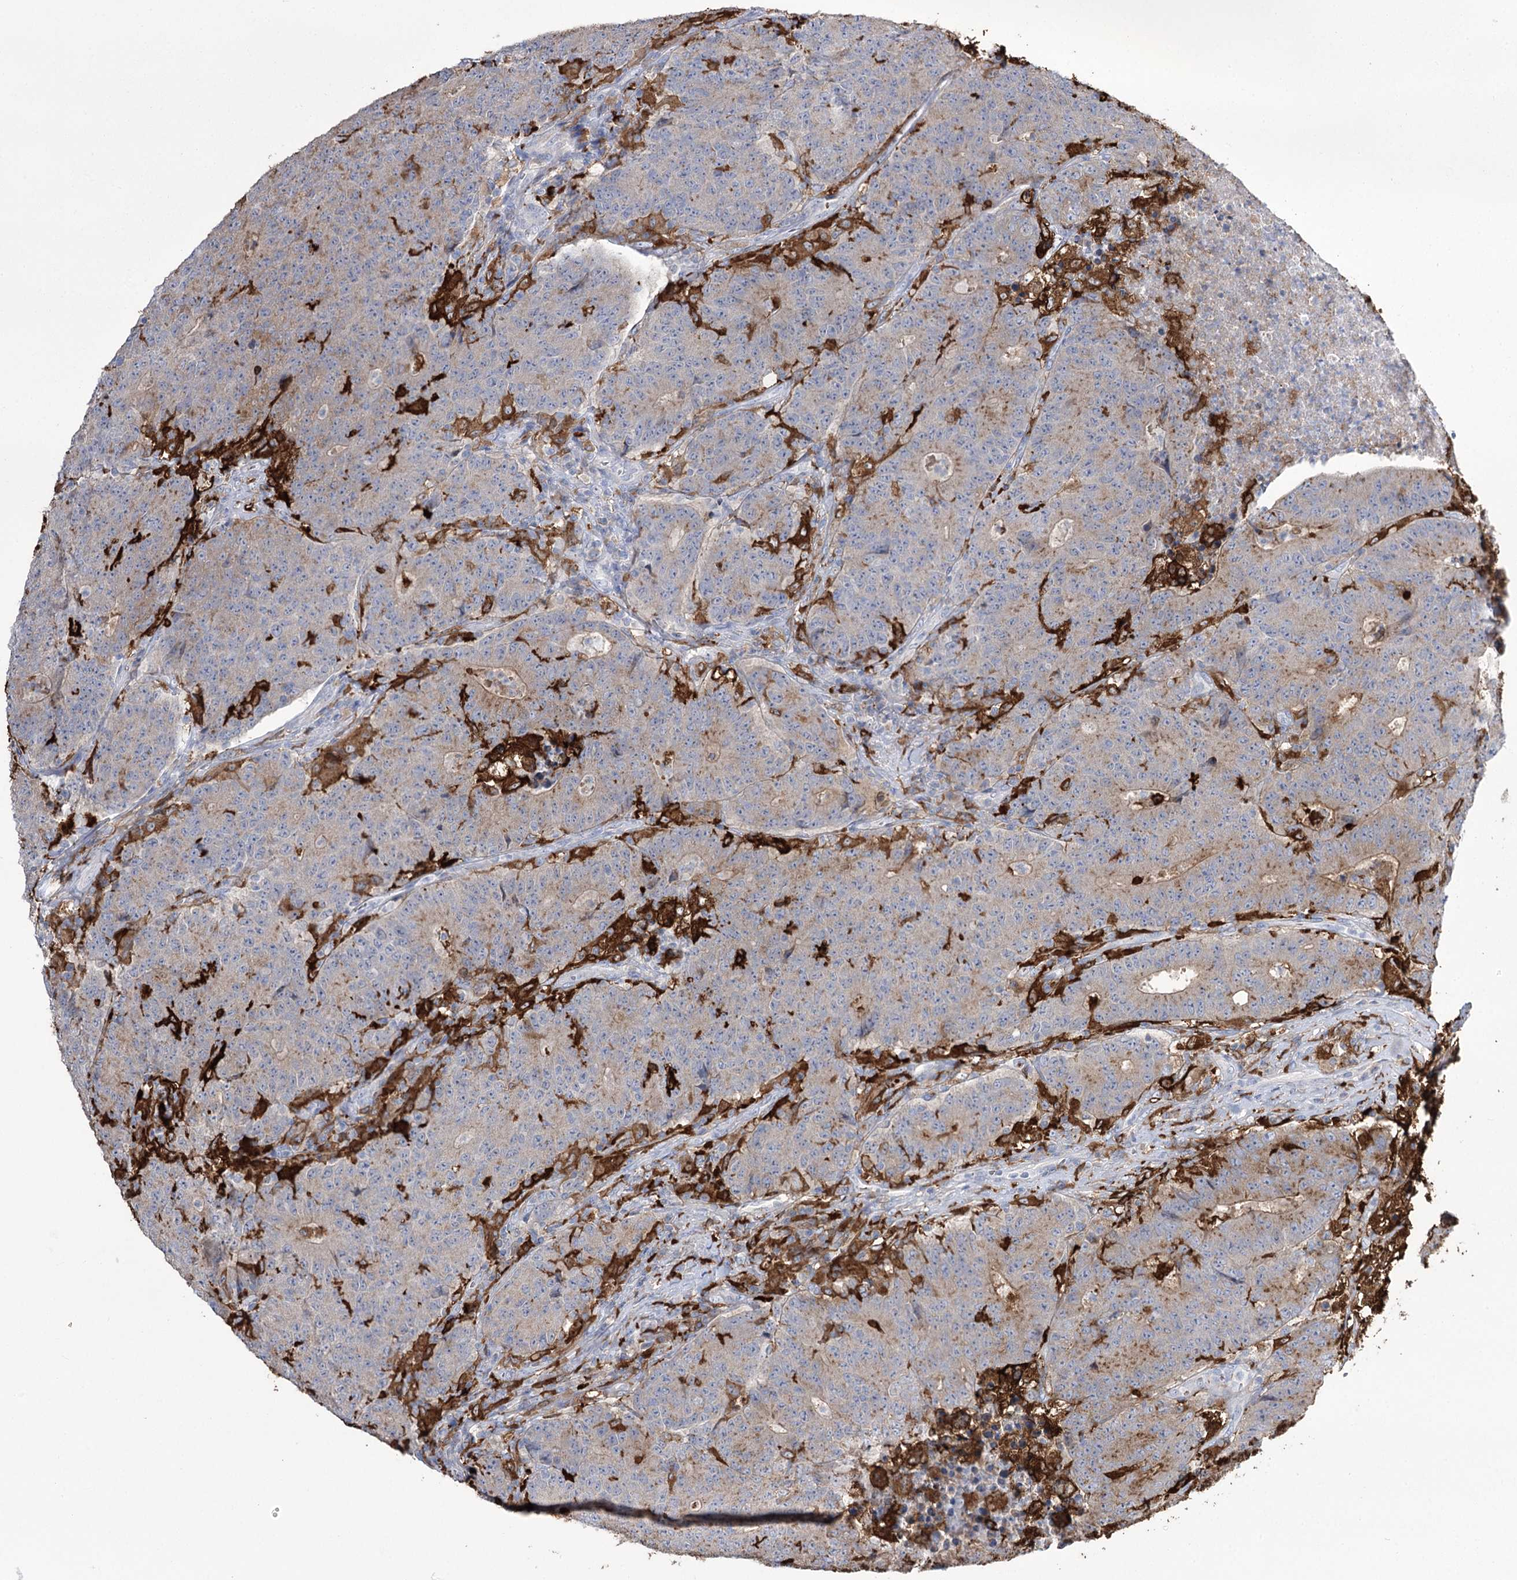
{"staining": {"intensity": "moderate", "quantity": "<25%", "location": "cytoplasmic/membranous"}, "tissue": "colorectal cancer", "cell_type": "Tumor cells", "image_type": "cancer", "snomed": [{"axis": "morphology", "description": "Adenocarcinoma, NOS"}, {"axis": "topography", "description": "Colon"}], "caption": "Brown immunohistochemical staining in human colorectal cancer demonstrates moderate cytoplasmic/membranous positivity in about <25% of tumor cells.", "gene": "ZNF622", "patient": {"sex": "female", "age": 75}}